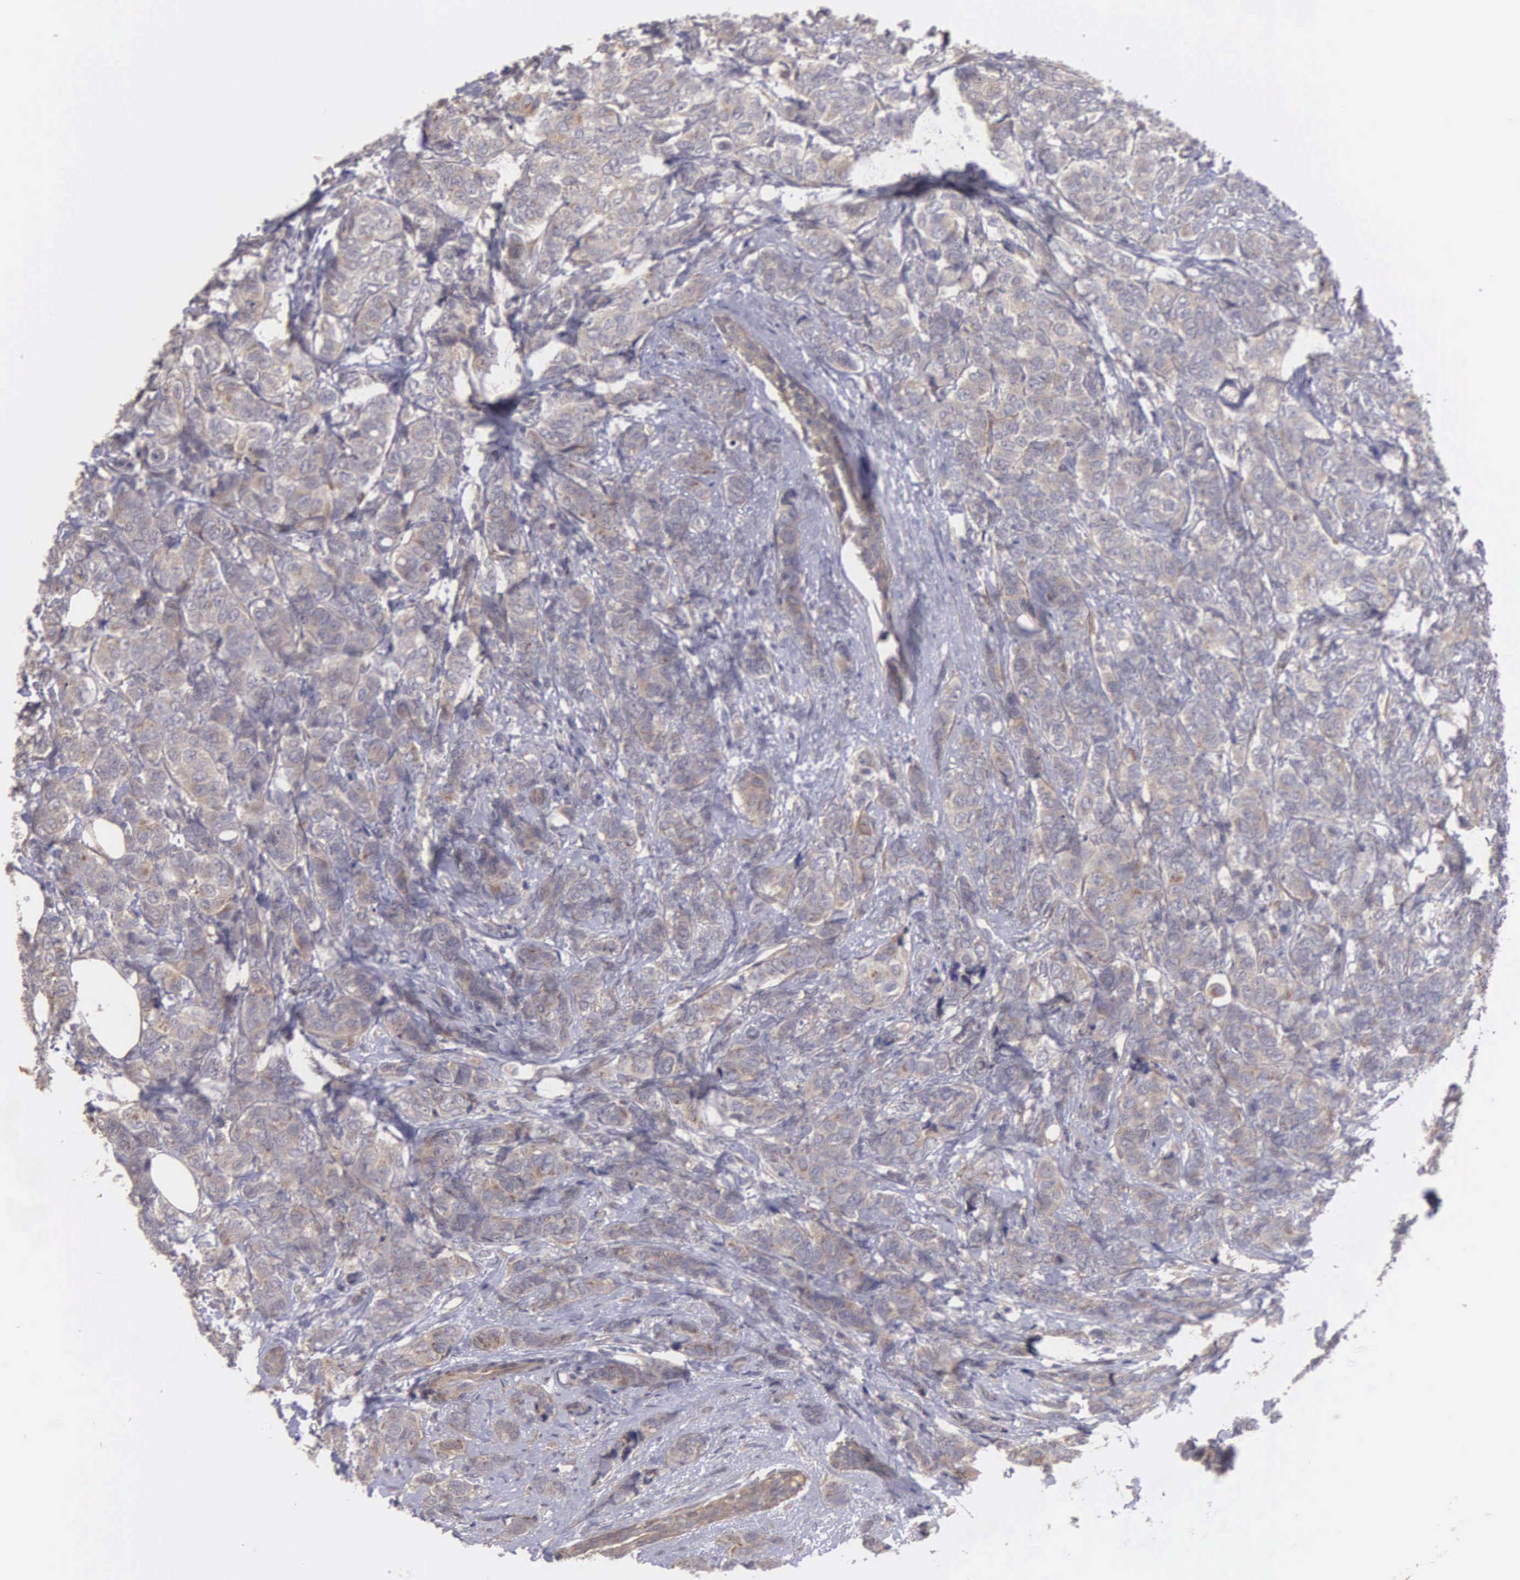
{"staining": {"intensity": "weak", "quantity": ">75%", "location": "cytoplasmic/membranous"}, "tissue": "breast cancer", "cell_type": "Tumor cells", "image_type": "cancer", "snomed": [{"axis": "morphology", "description": "Lobular carcinoma"}, {"axis": "topography", "description": "Breast"}], "caption": "A brown stain shows weak cytoplasmic/membranous positivity of a protein in human breast cancer tumor cells.", "gene": "RTL10", "patient": {"sex": "female", "age": 60}}